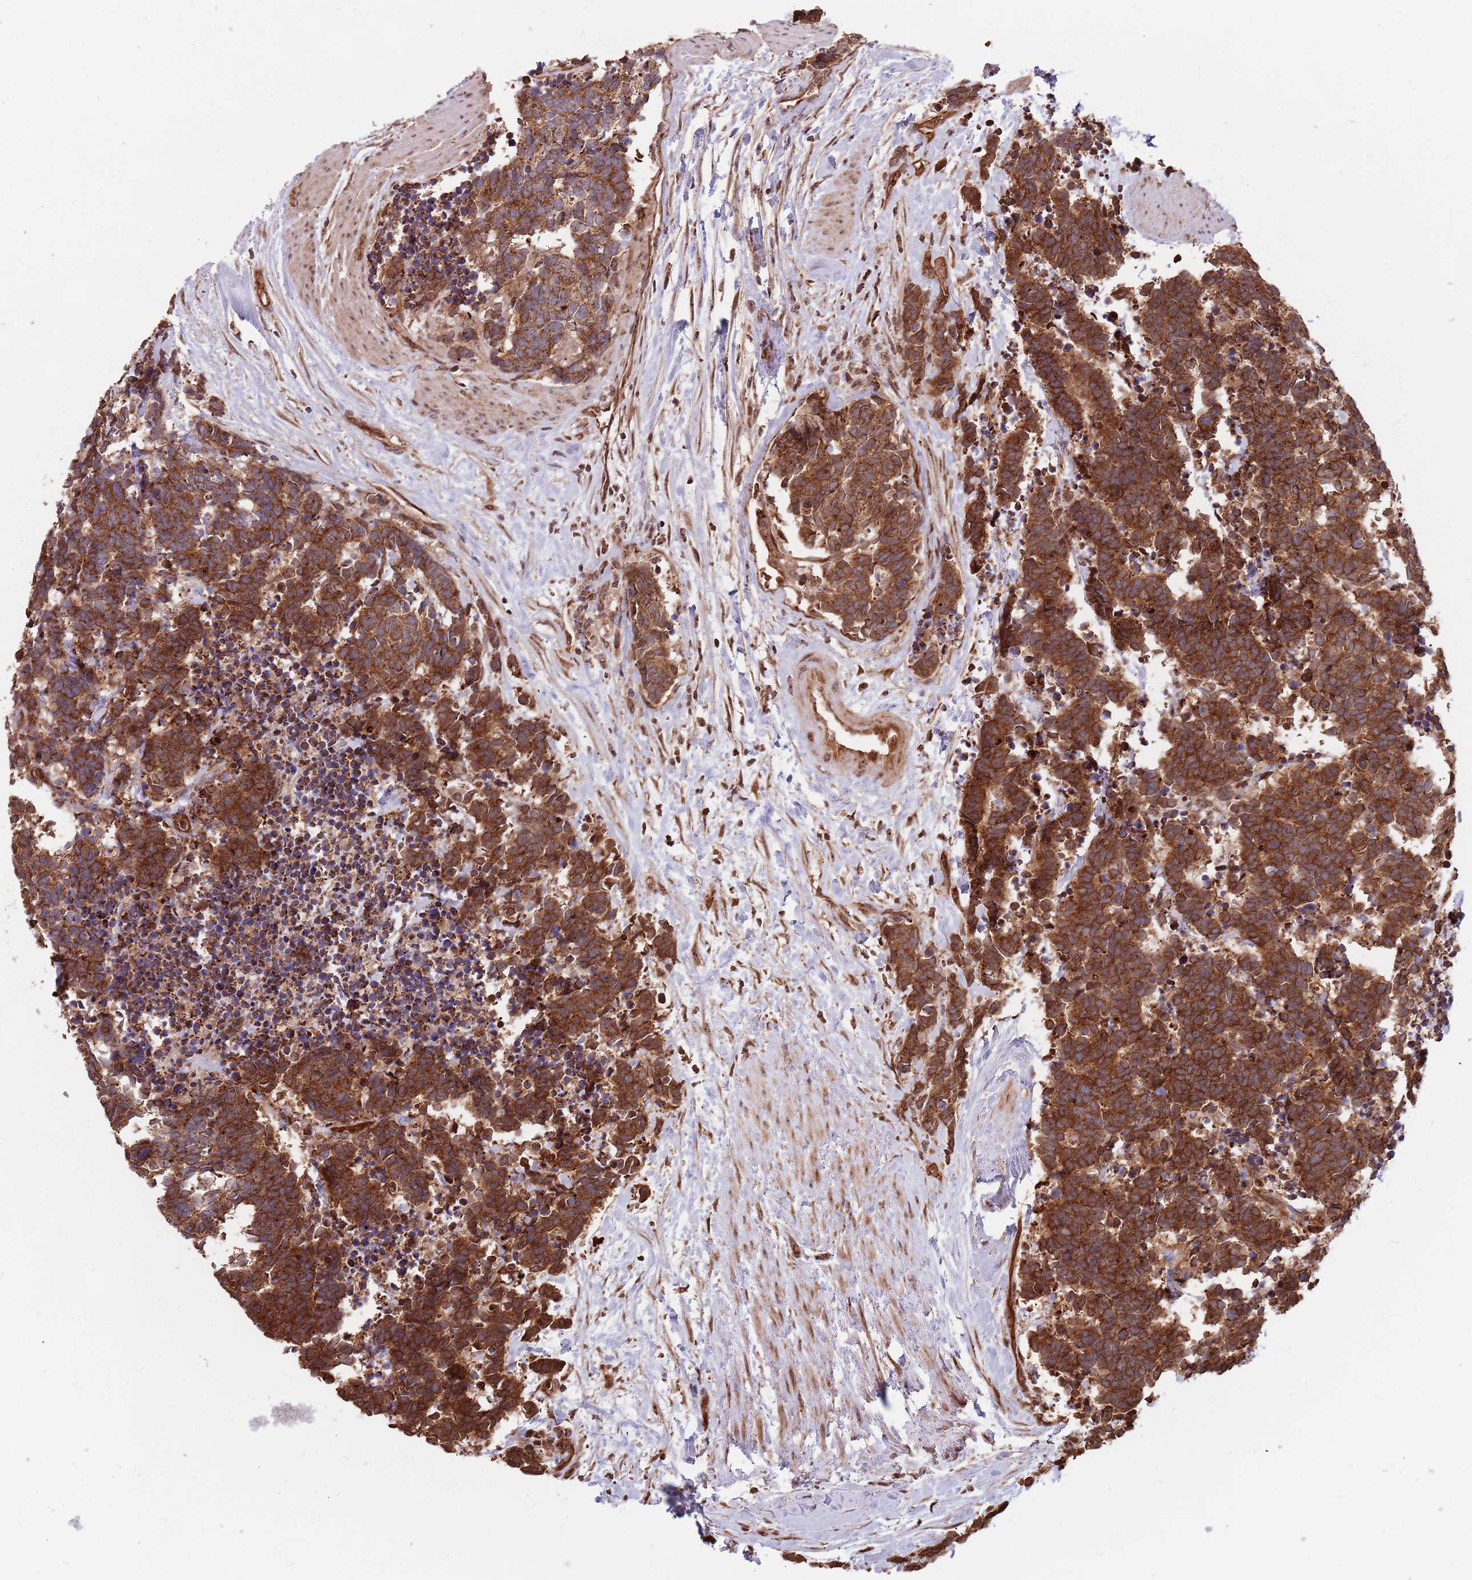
{"staining": {"intensity": "moderate", "quantity": ">75%", "location": "cytoplasmic/membranous"}, "tissue": "carcinoid", "cell_type": "Tumor cells", "image_type": "cancer", "snomed": [{"axis": "morphology", "description": "Carcinoma, NOS"}, {"axis": "morphology", "description": "Carcinoid, malignant, NOS"}, {"axis": "topography", "description": "Prostate"}], "caption": "Immunohistochemistry staining of carcinoid, which reveals medium levels of moderate cytoplasmic/membranous staining in about >75% of tumor cells indicating moderate cytoplasmic/membranous protein positivity. The staining was performed using DAB (brown) for protein detection and nuclei were counterstained in hematoxylin (blue).", "gene": "DCHS1", "patient": {"sex": "male", "age": 57}}